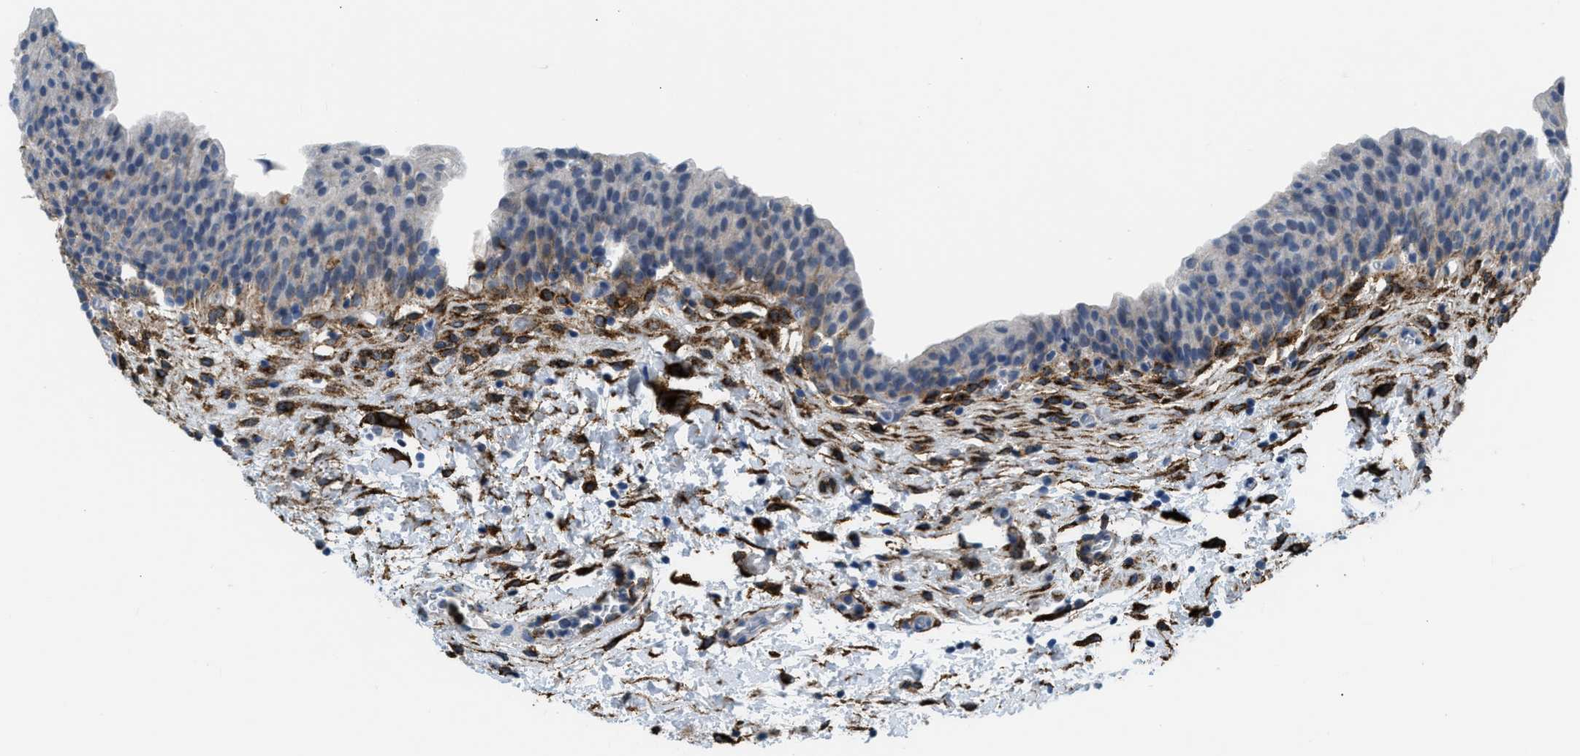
{"staining": {"intensity": "negative", "quantity": "none", "location": "none"}, "tissue": "urinary bladder", "cell_type": "Urothelial cells", "image_type": "normal", "snomed": [{"axis": "morphology", "description": "Normal tissue, NOS"}, {"axis": "topography", "description": "Urinary bladder"}], "caption": "This image is of normal urinary bladder stained with IHC to label a protein in brown with the nuclei are counter-stained blue. There is no positivity in urothelial cells.", "gene": "LRP1", "patient": {"sex": "male", "age": 37}}